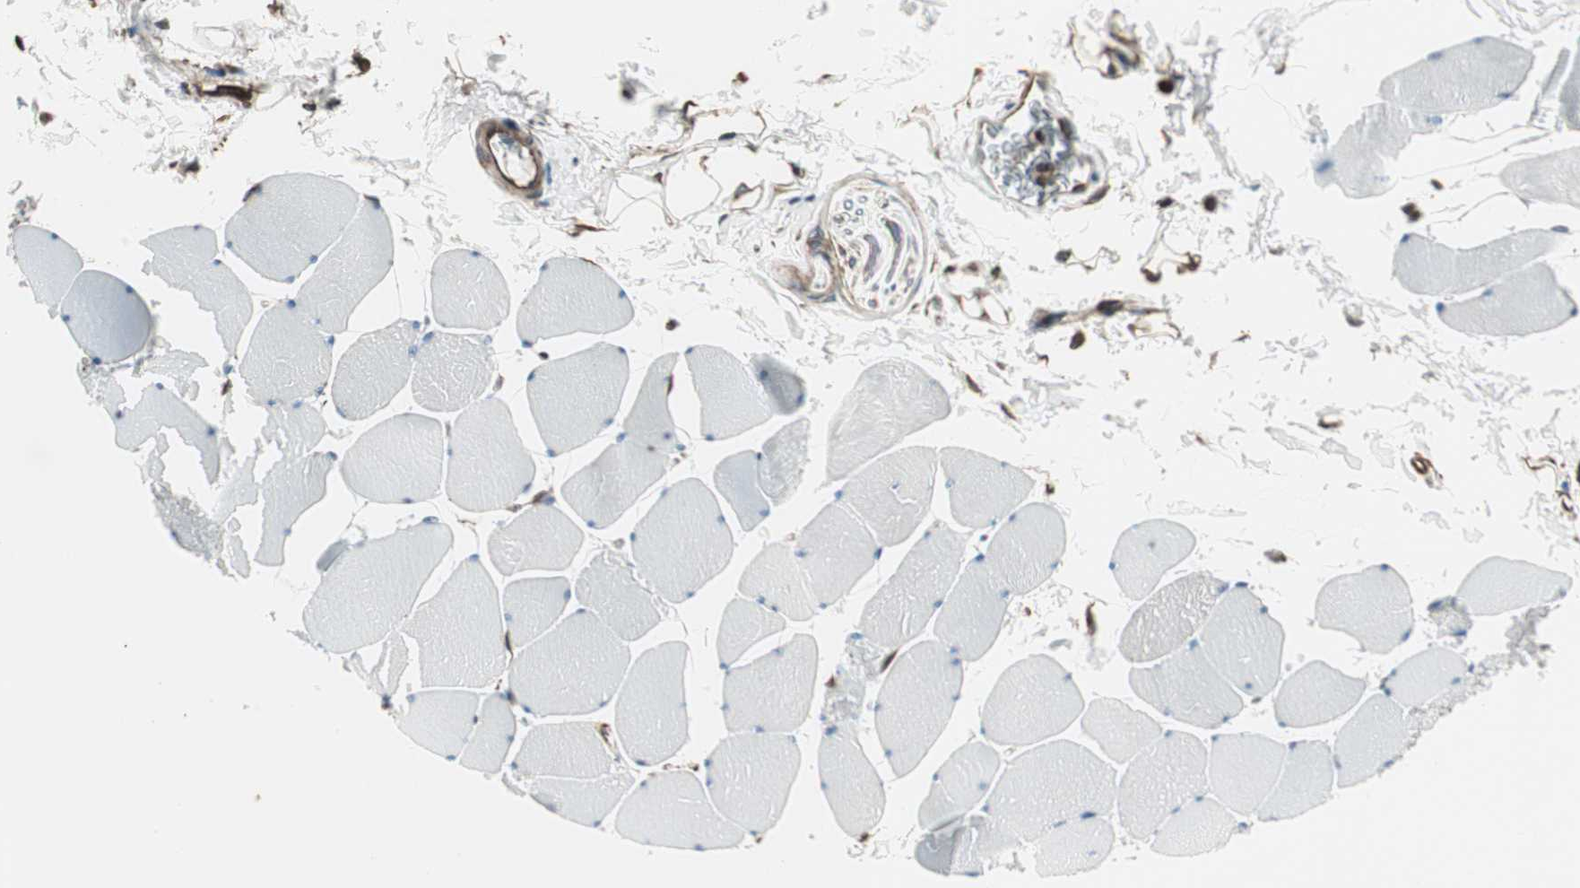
{"staining": {"intensity": "negative", "quantity": "none", "location": "none"}, "tissue": "skeletal muscle", "cell_type": "Myocytes", "image_type": "normal", "snomed": [{"axis": "morphology", "description": "Normal tissue, NOS"}, {"axis": "topography", "description": "Skeletal muscle"}], "caption": "Skeletal muscle was stained to show a protein in brown. There is no significant expression in myocytes. (Brightfield microscopy of DAB (3,3'-diaminobenzidine) immunohistochemistry (IHC) at high magnification).", "gene": "MAD2L2", "patient": {"sex": "male", "age": 62}}